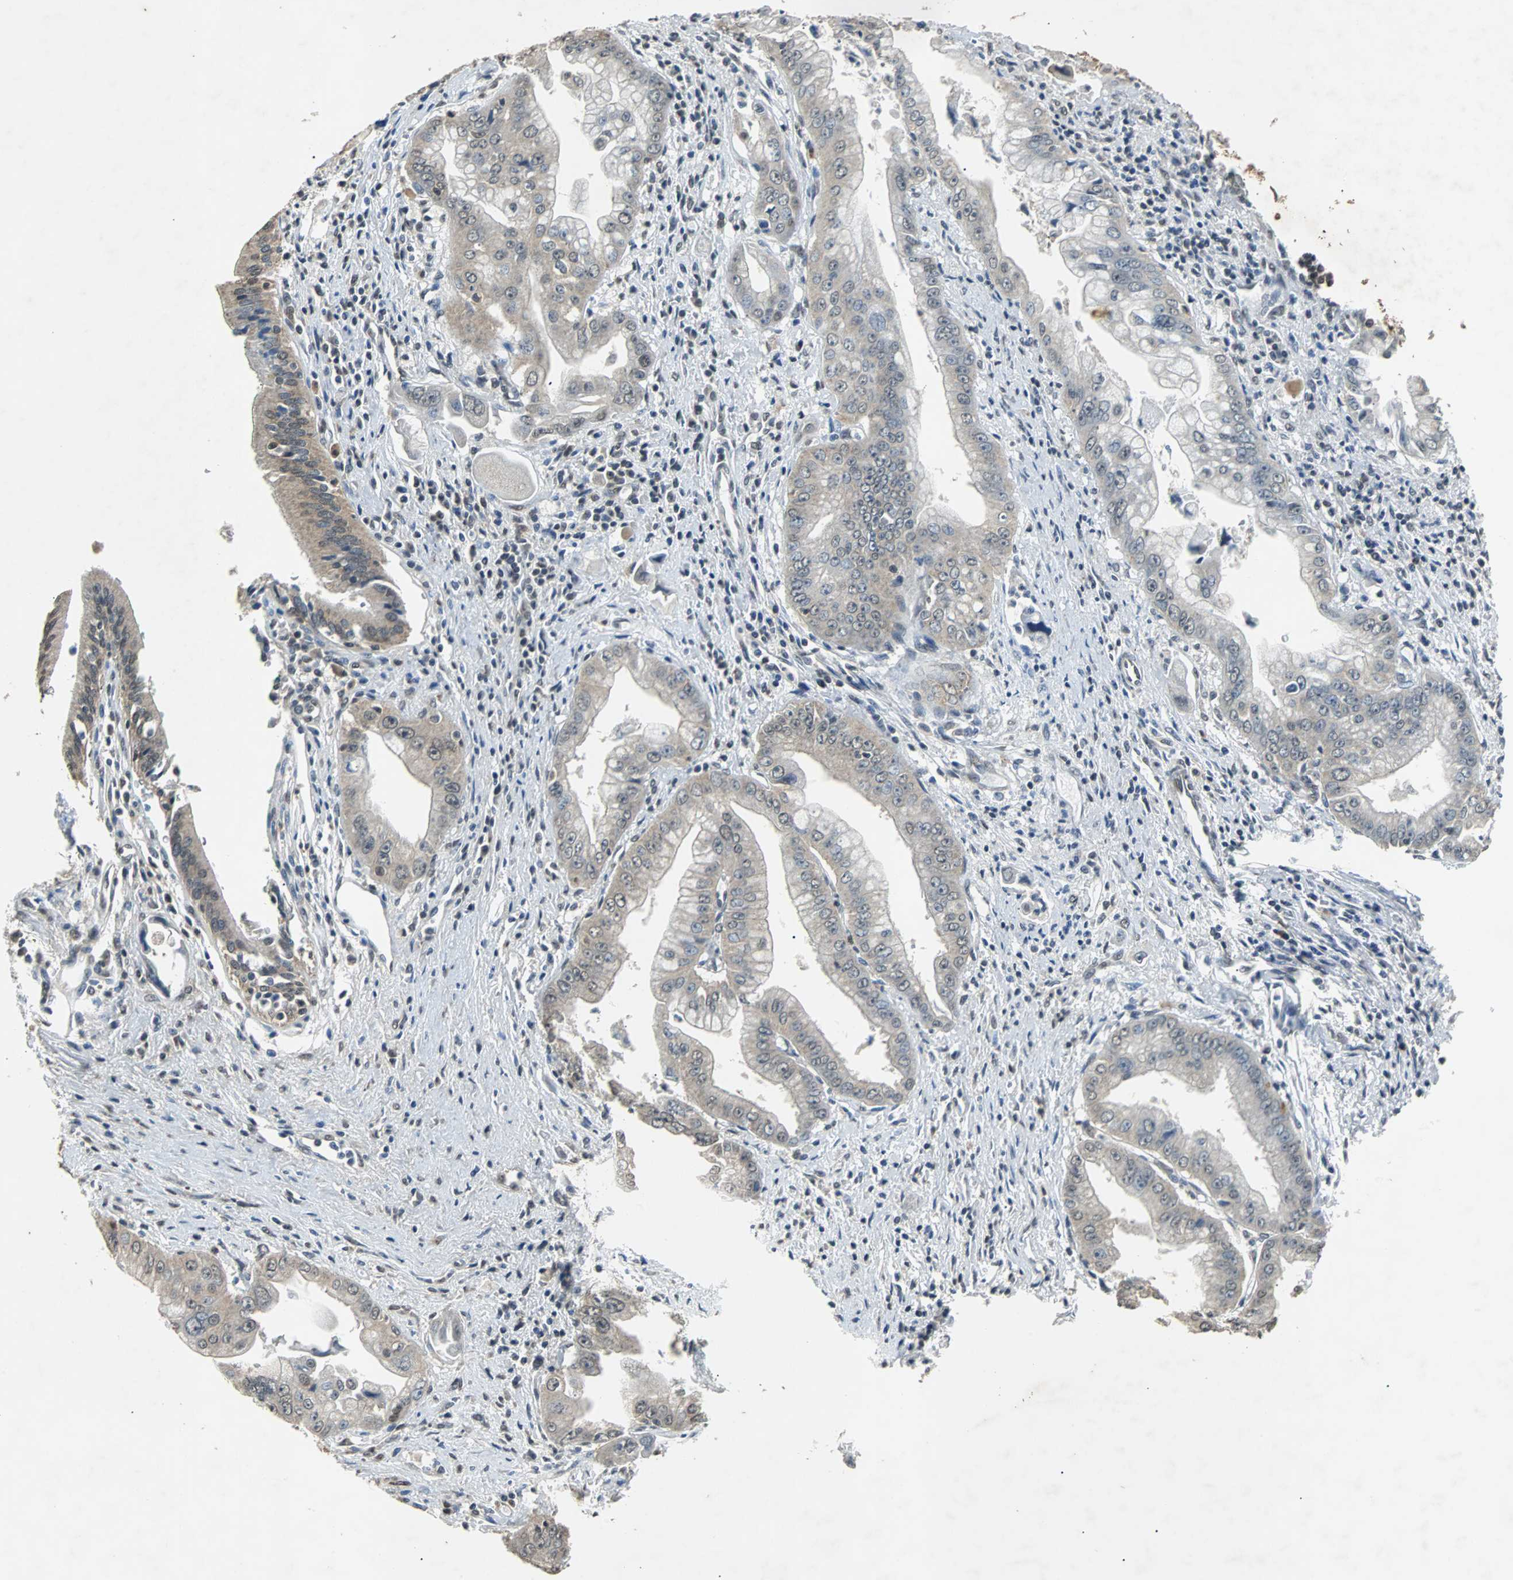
{"staining": {"intensity": "weak", "quantity": "<25%", "location": "cytoplasmic/membranous"}, "tissue": "pancreatic cancer", "cell_type": "Tumor cells", "image_type": "cancer", "snomed": [{"axis": "morphology", "description": "Adenocarcinoma, NOS"}, {"axis": "topography", "description": "Pancreas"}], "caption": "Immunohistochemistry image of neoplastic tissue: human pancreatic cancer (adenocarcinoma) stained with DAB demonstrates no significant protein positivity in tumor cells.", "gene": "PHC1", "patient": {"sex": "male", "age": 59}}